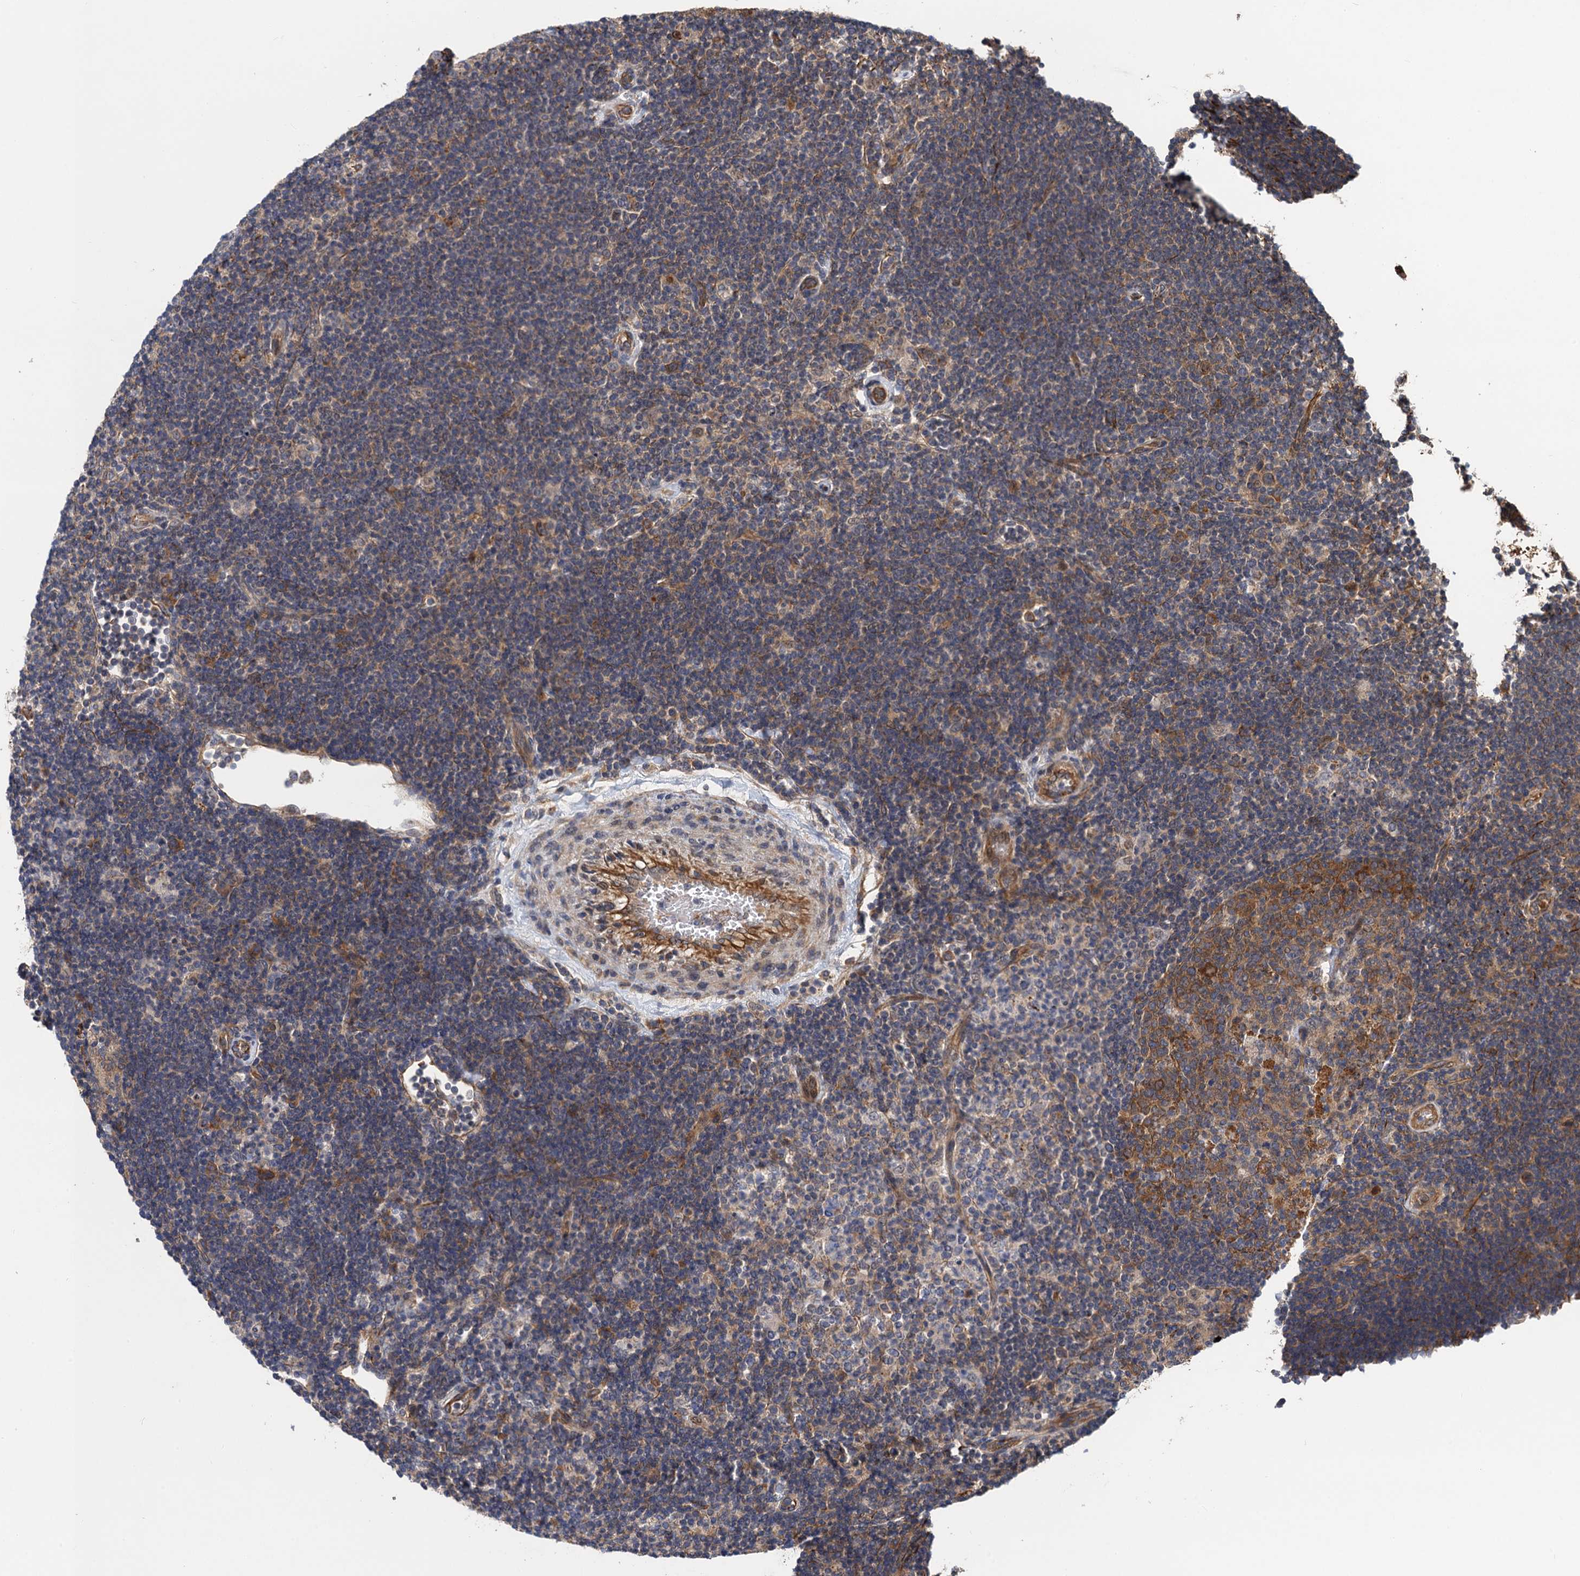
{"staining": {"intensity": "moderate", "quantity": "25%-75%", "location": "cytoplasmic/membranous"}, "tissue": "lymphoma", "cell_type": "Tumor cells", "image_type": "cancer", "snomed": [{"axis": "morphology", "description": "Hodgkin's disease, NOS"}, {"axis": "topography", "description": "Lymph node"}], "caption": "This is an image of immunohistochemistry (IHC) staining of lymphoma, which shows moderate expression in the cytoplasmic/membranous of tumor cells.", "gene": "PJA2", "patient": {"sex": "female", "age": 57}}